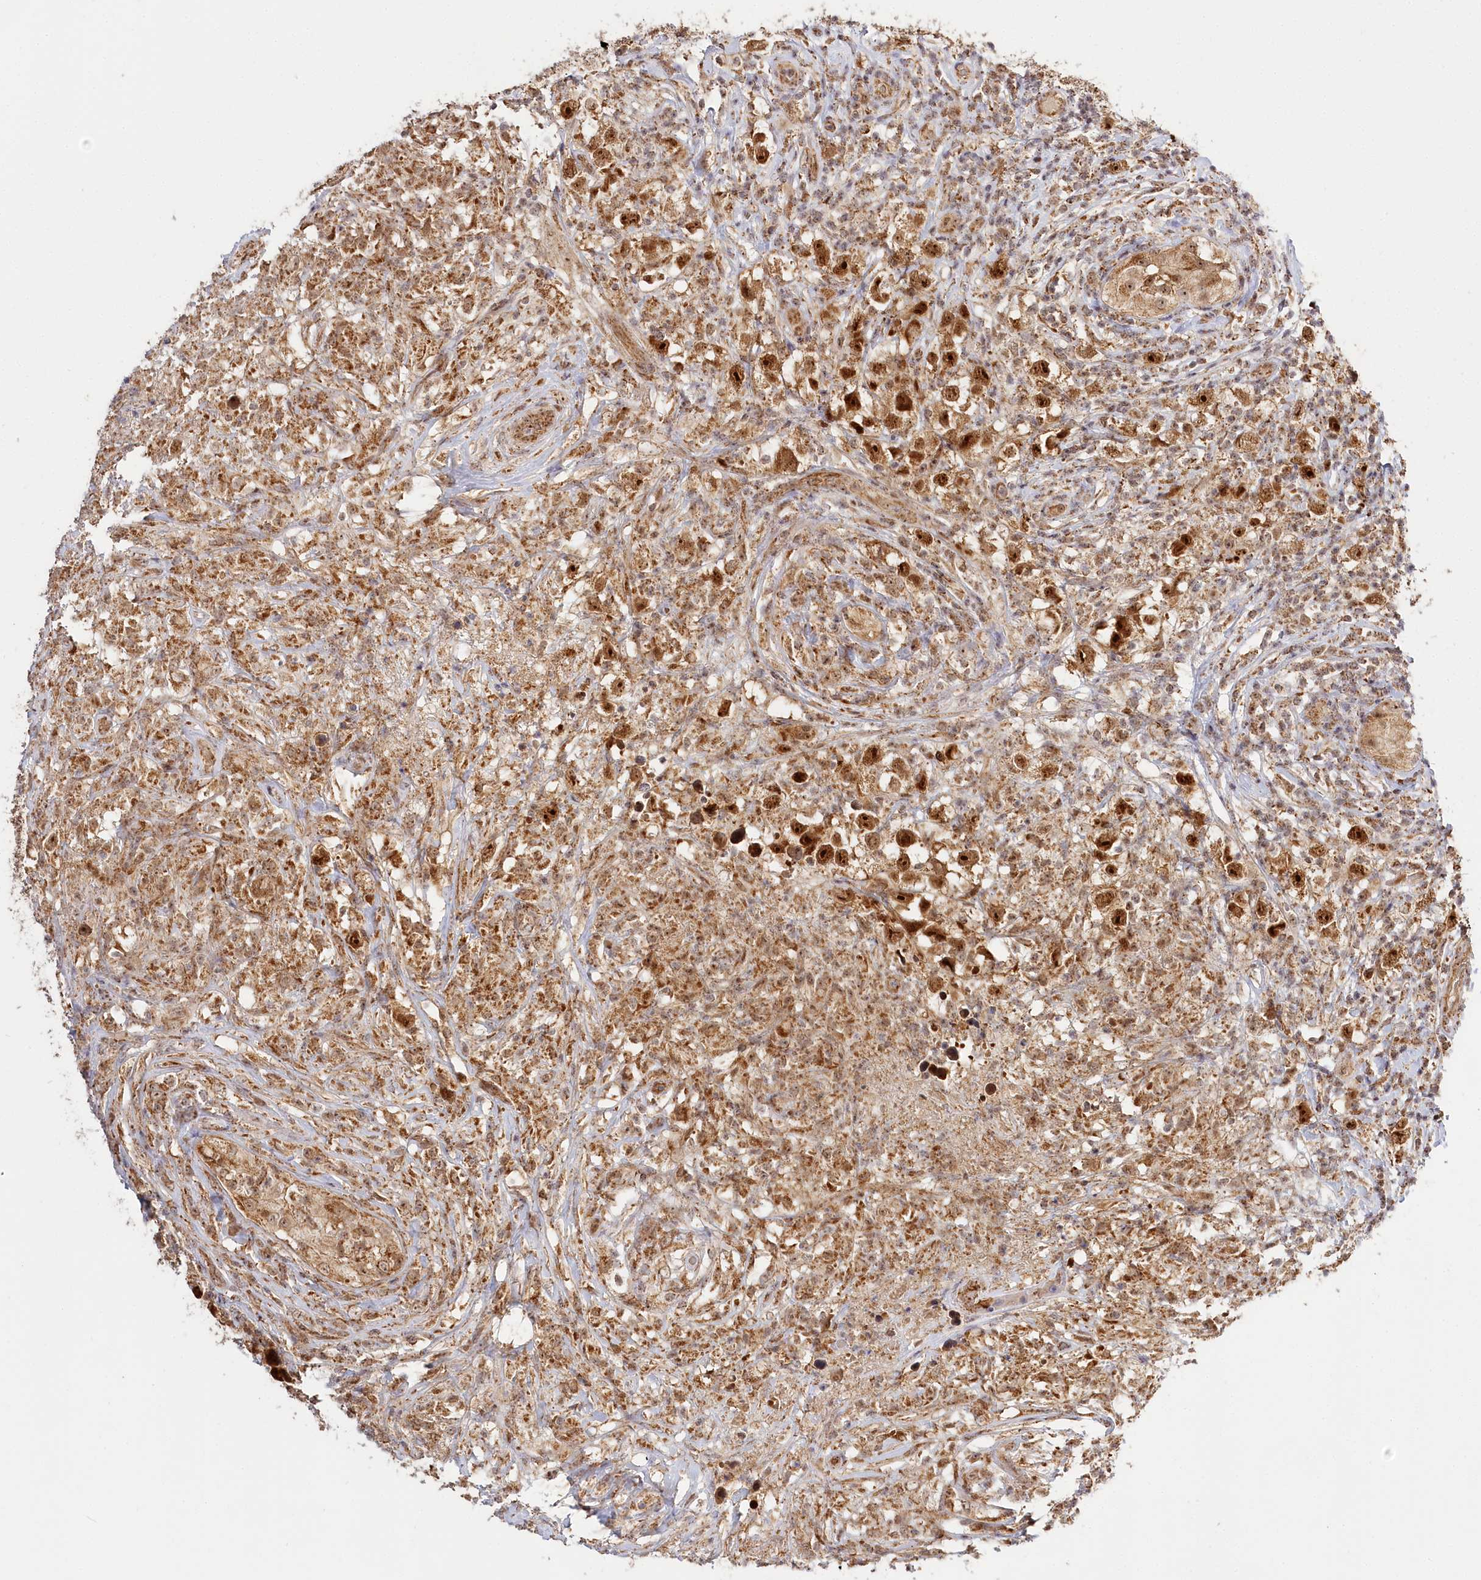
{"staining": {"intensity": "strong", "quantity": ">75%", "location": "nuclear"}, "tissue": "testis cancer", "cell_type": "Tumor cells", "image_type": "cancer", "snomed": [{"axis": "morphology", "description": "Seminoma, NOS"}, {"axis": "topography", "description": "Testis"}], "caption": "The micrograph reveals a brown stain indicating the presence of a protein in the nuclear of tumor cells in testis cancer.", "gene": "RTN4IP1", "patient": {"sex": "male", "age": 49}}